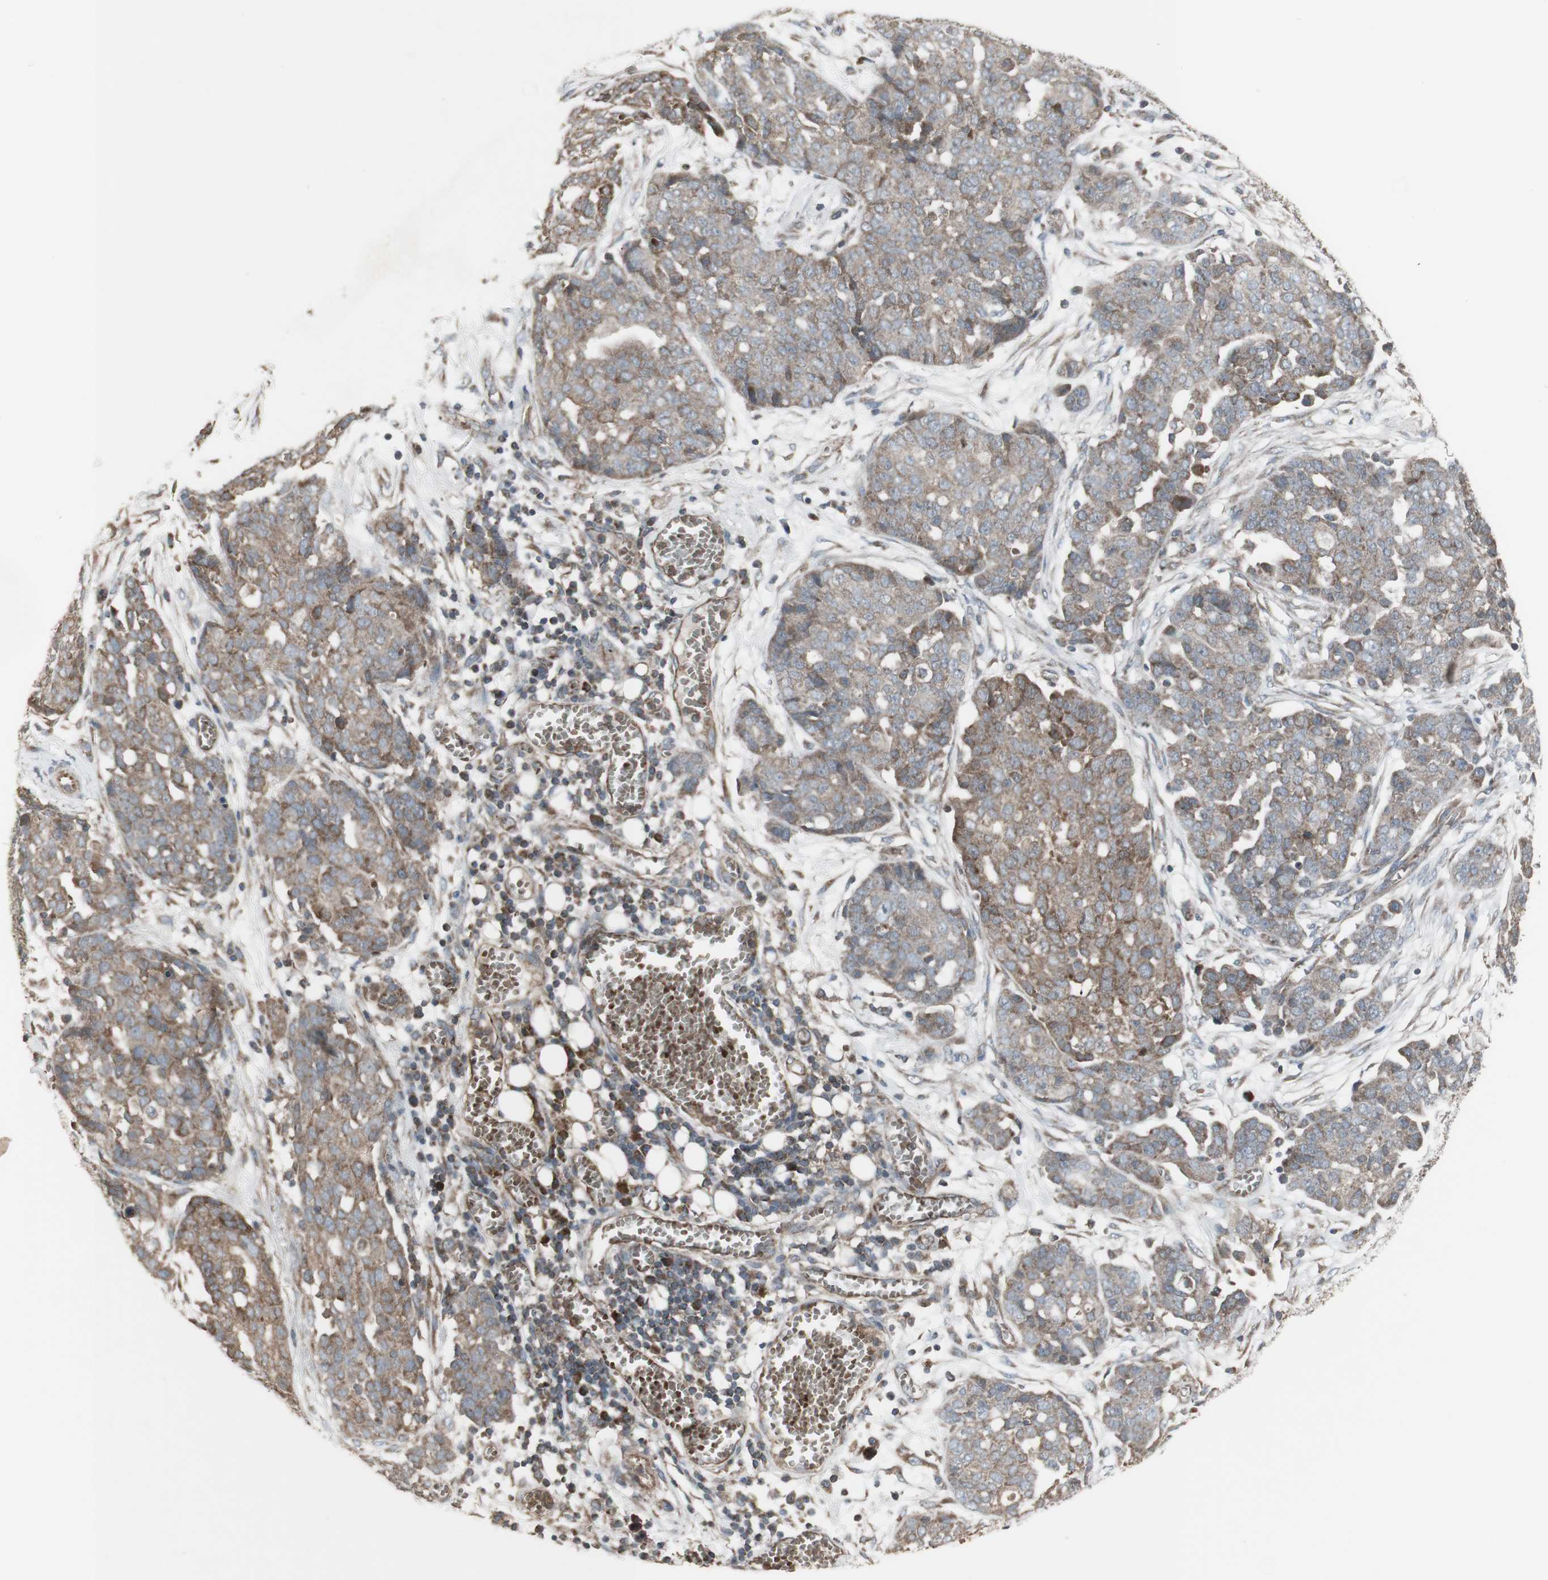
{"staining": {"intensity": "weak", "quantity": ">75%", "location": "cytoplasmic/membranous"}, "tissue": "ovarian cancer", "cell_type": "Tumor cells", "image_type": "cancer", "snomed": [{"axis": "morphology", "description": "Cystadenocarcinoma, serous, NOS"}, {"axis": "topography", "description": "Soft tissue"}, {"axis": "topography", "description": "Ovary"}], "caption": "Protein staining exhibits weak cytoplasmic/membranous positivity in about >75% of tumor cells in ovarian serous cystadenocarcinoma.", "gene": "SHC1", "patient": {"sex": "female", "age": 57}}